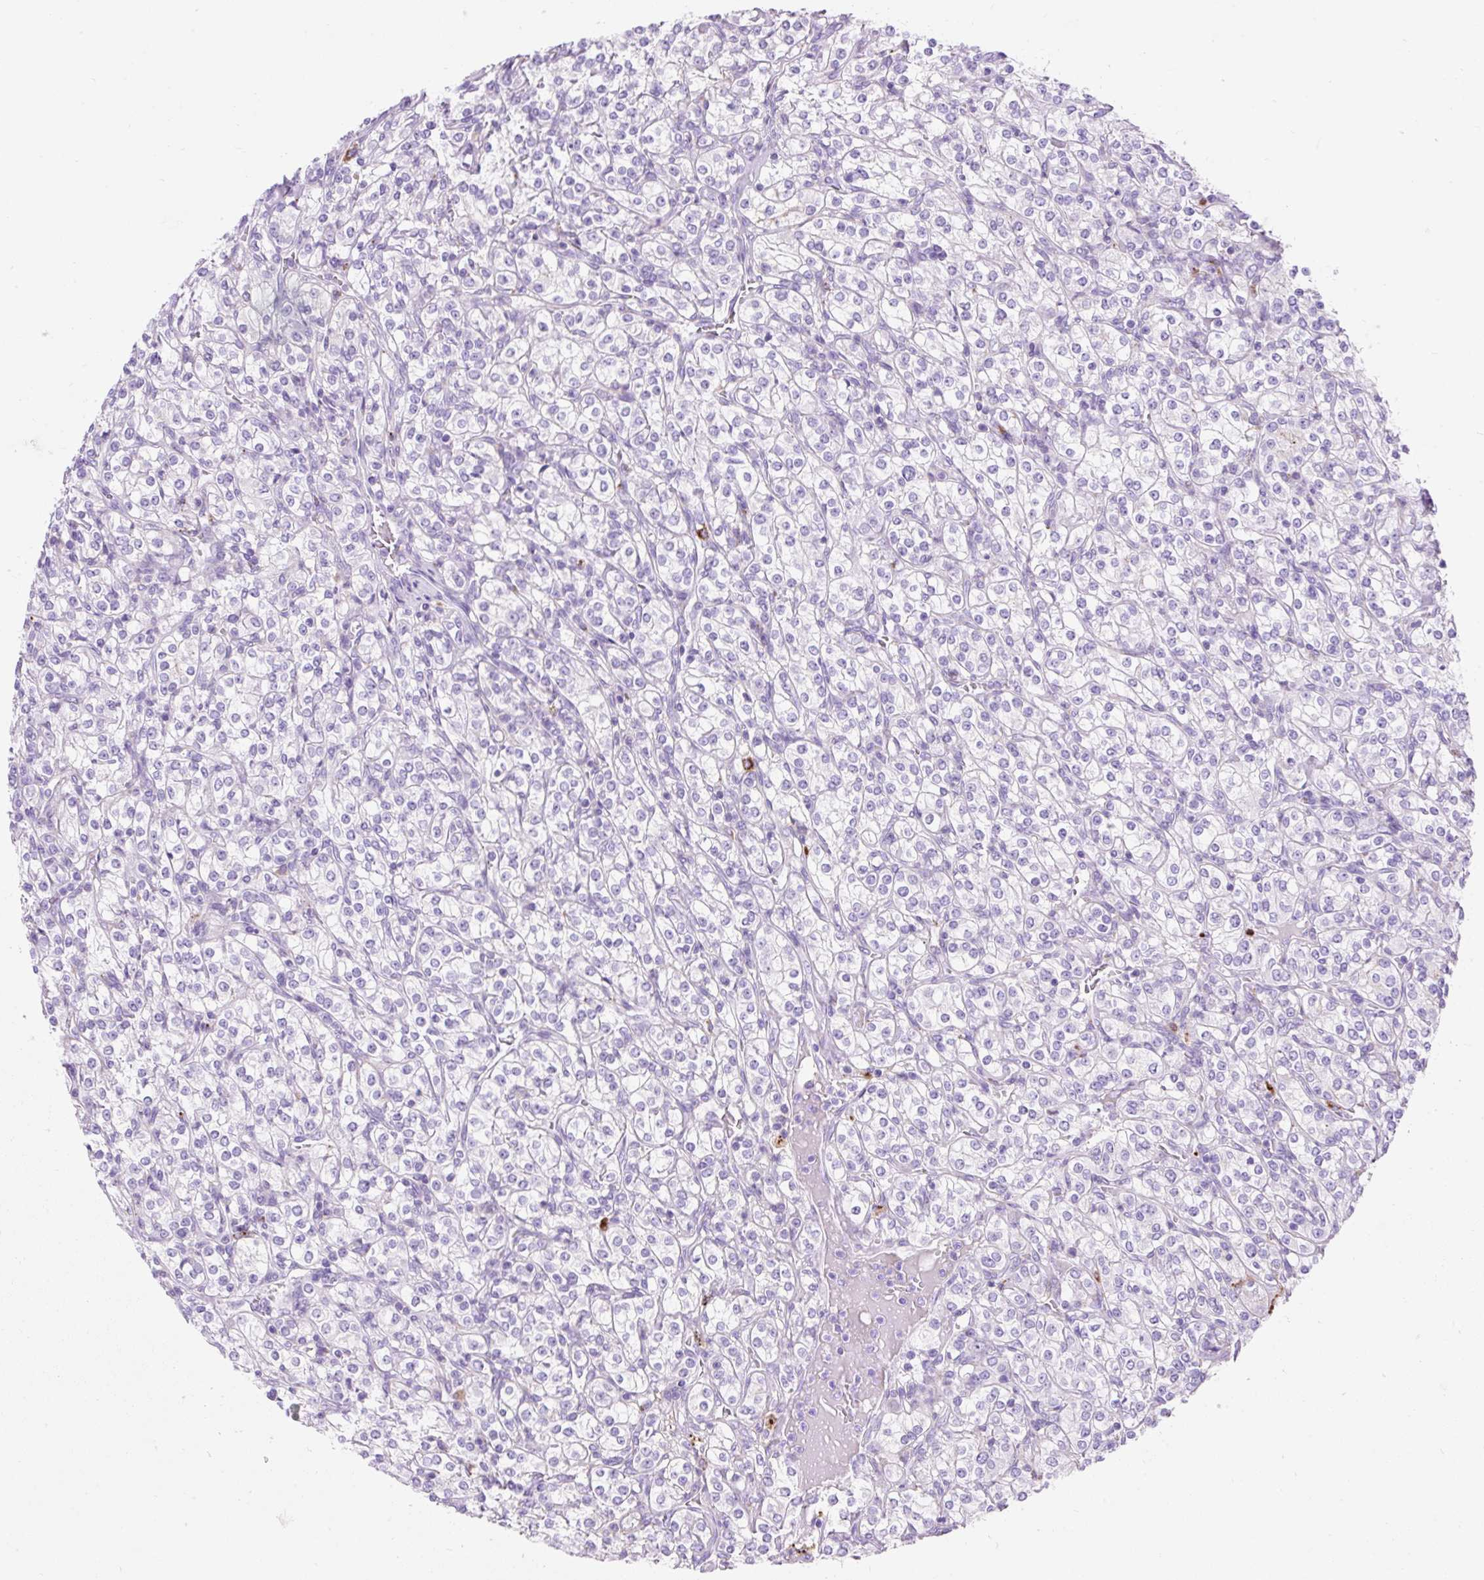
{"staining": {"intensity": "negative", "quantity": "none", "location": "none"}, "tissue": "renal cancer", "cell_type": "Tumor cells", "image_type": "cancer", "snomed": [{"axis": "morphology", "description": "Adenocarcinoma, NOS"}, {"axis": "topography", "description": "Kidney"}], "caption": "A photomicrograph of human renal cancer (adenocarcinoma) is negative for staining in tumor cells. (DAB (3,3'-diaminobenzidine) immunohistochemistry with hematoxylin counter stain).", "gene": "HEXB", "patient": {"sex": "male", "age": 77}}